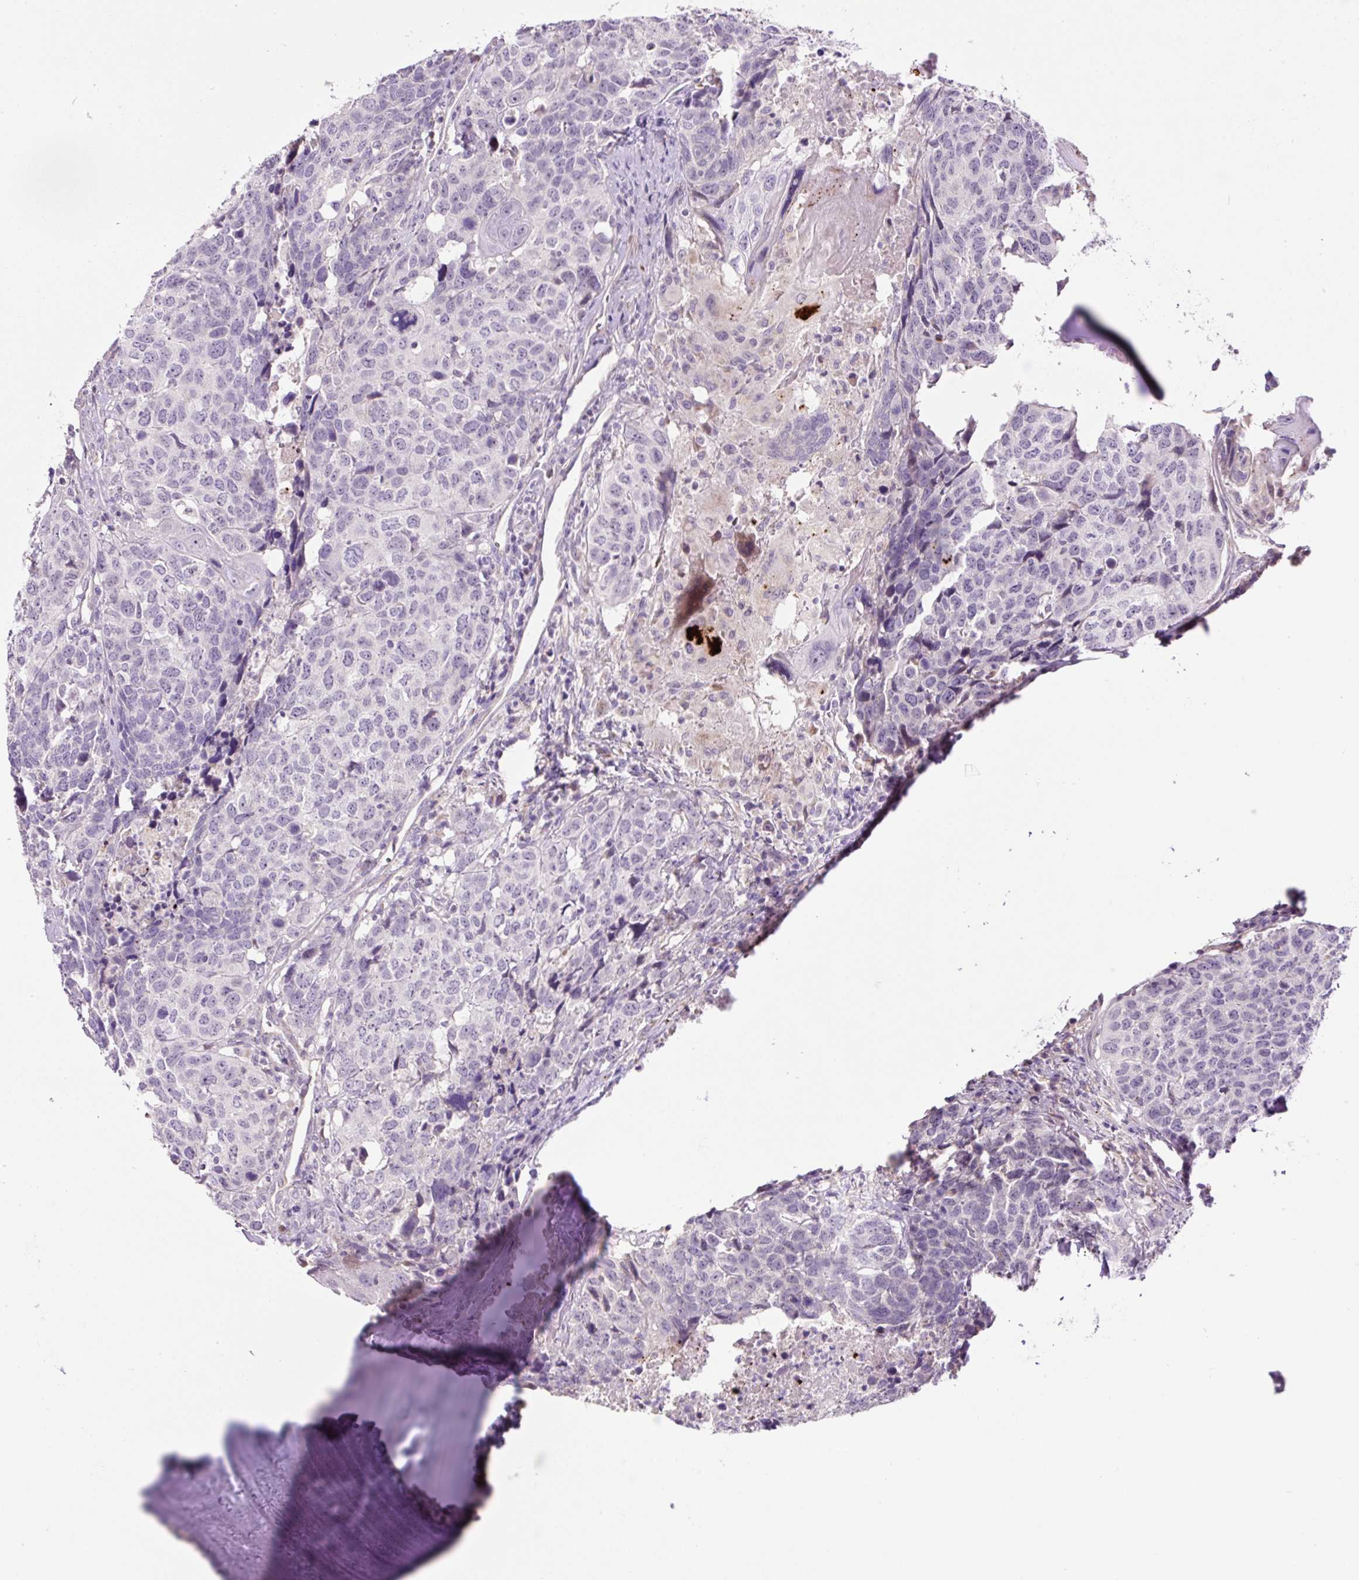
{"staining": {"intensity": "negative", "quantity": "none", "location": "none"}, "tissue": "head and neck cancer", "cell_type": "Tumor cells", "image_type": "cancer", "snomed": [{"axis": "morphology", "description": "Normal tissue, NOS"}, {"axis": "morphology", "description": "Squamous cell carcinoma, NOS"}, {"axis": "topography", "description": "Skeletal muscle"}, {"axis": "topography", "description": "Vascular tissue"}, {"axis": "topography", "description": "Peripheral nerve tissue"}, {"axis": "topography", "description": "Head-Neck"}], "caption": "Tumor cells show no significant staining in head and neck squamous cell carcinoma.", "gene": "OGDHL", "patient": {"sex": "male", "age": 66}}